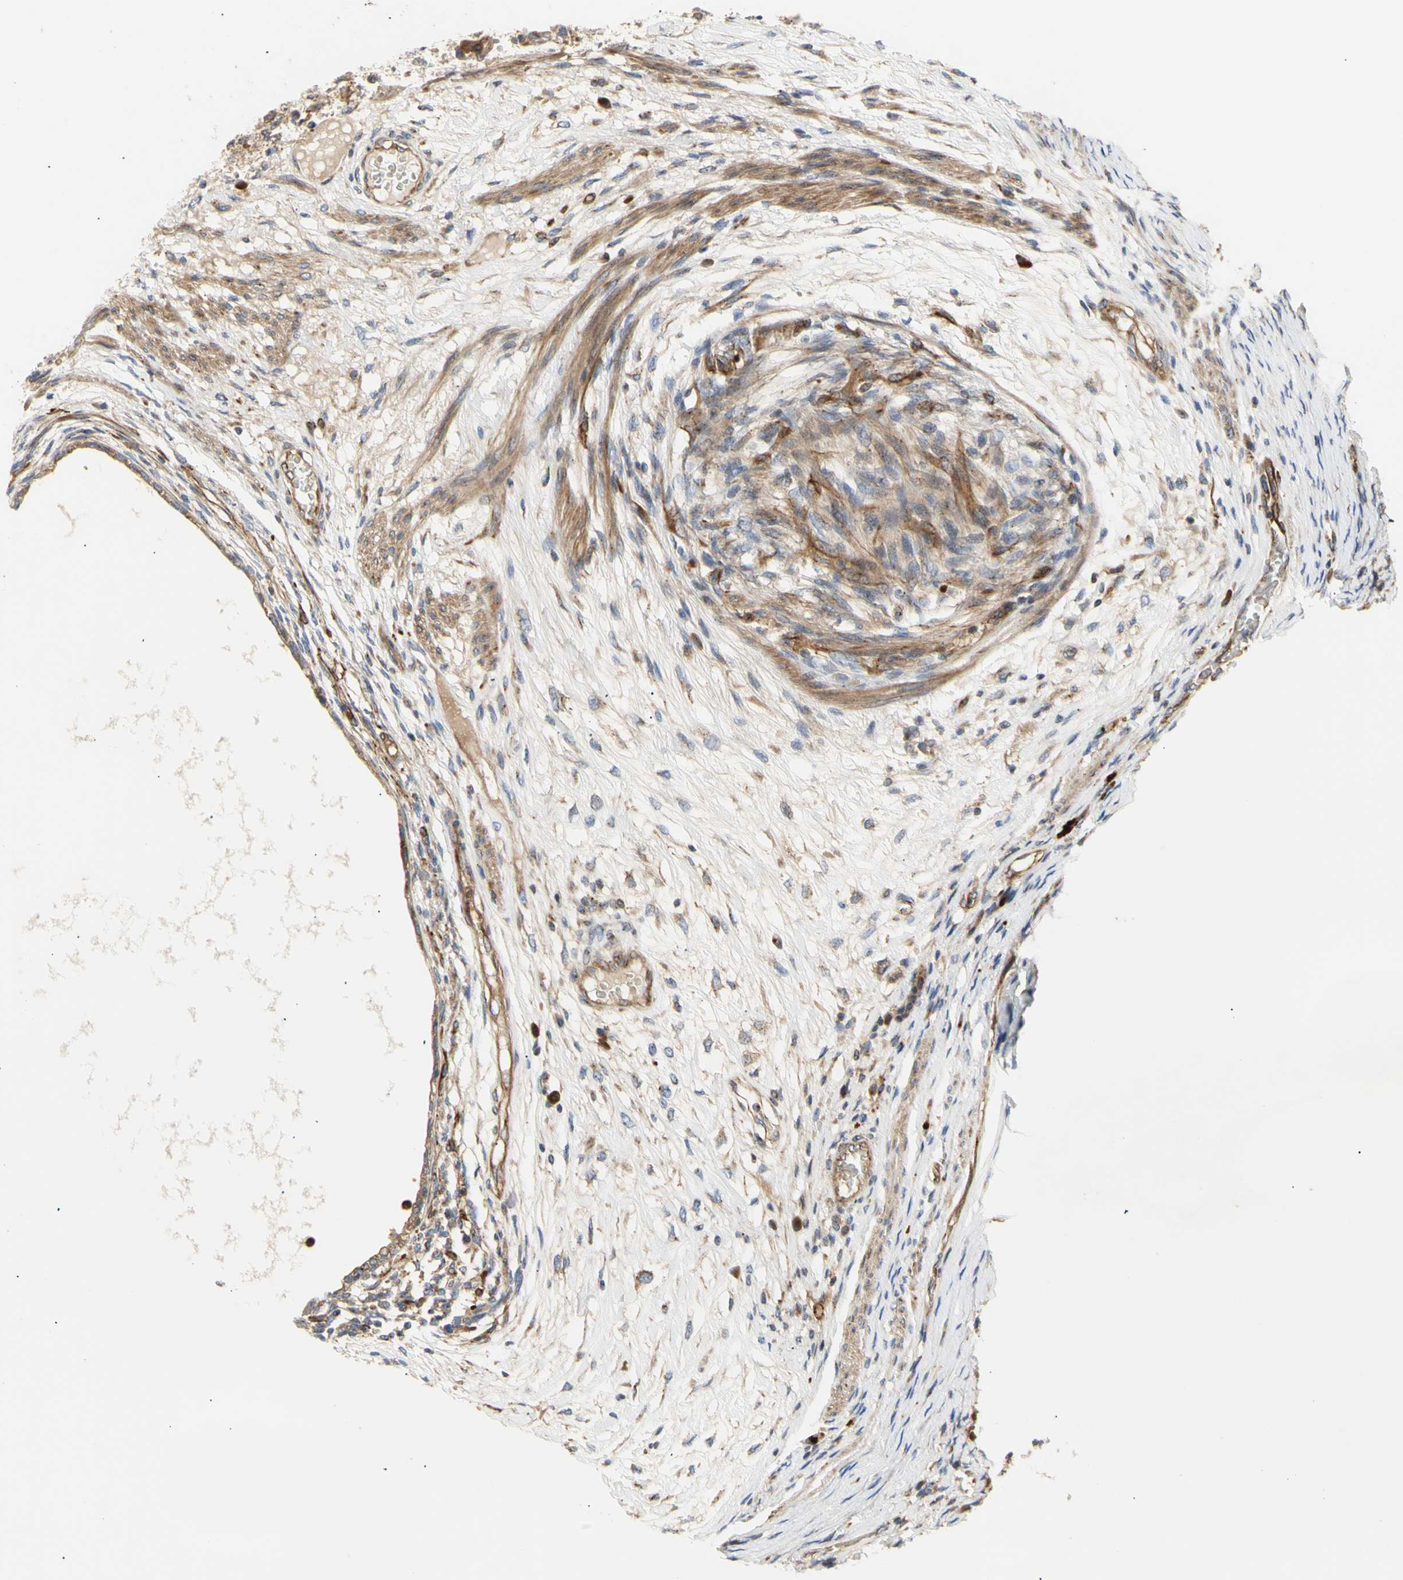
{"staining": {"intensity": "moderate", "quantity": ">75%", "location": "cytoplasmic/membranous"}, "tissue": "testis cancer", "cell_type": "Tumor cells", "image_type": "cancer", "snomed": [{"axis": "morphology", "description": "Carcinoma, Embryonal, NOS"}, {"axis": "topography", "description": "Testis"}], "caption": "Immunohistochemistry (IHC) photomicrograph of neoplastic tissue: human embryonal carcinoma (testis) stained using IHC demonstrates medium levels of moderate protein expression localized specifically in the cytoplasmic/membranous of tumor cells, appearing as a cytoplasmic/membranous brown color.", "gene": "TUBG2", "patient": {"sex": "male", "age": 26}}